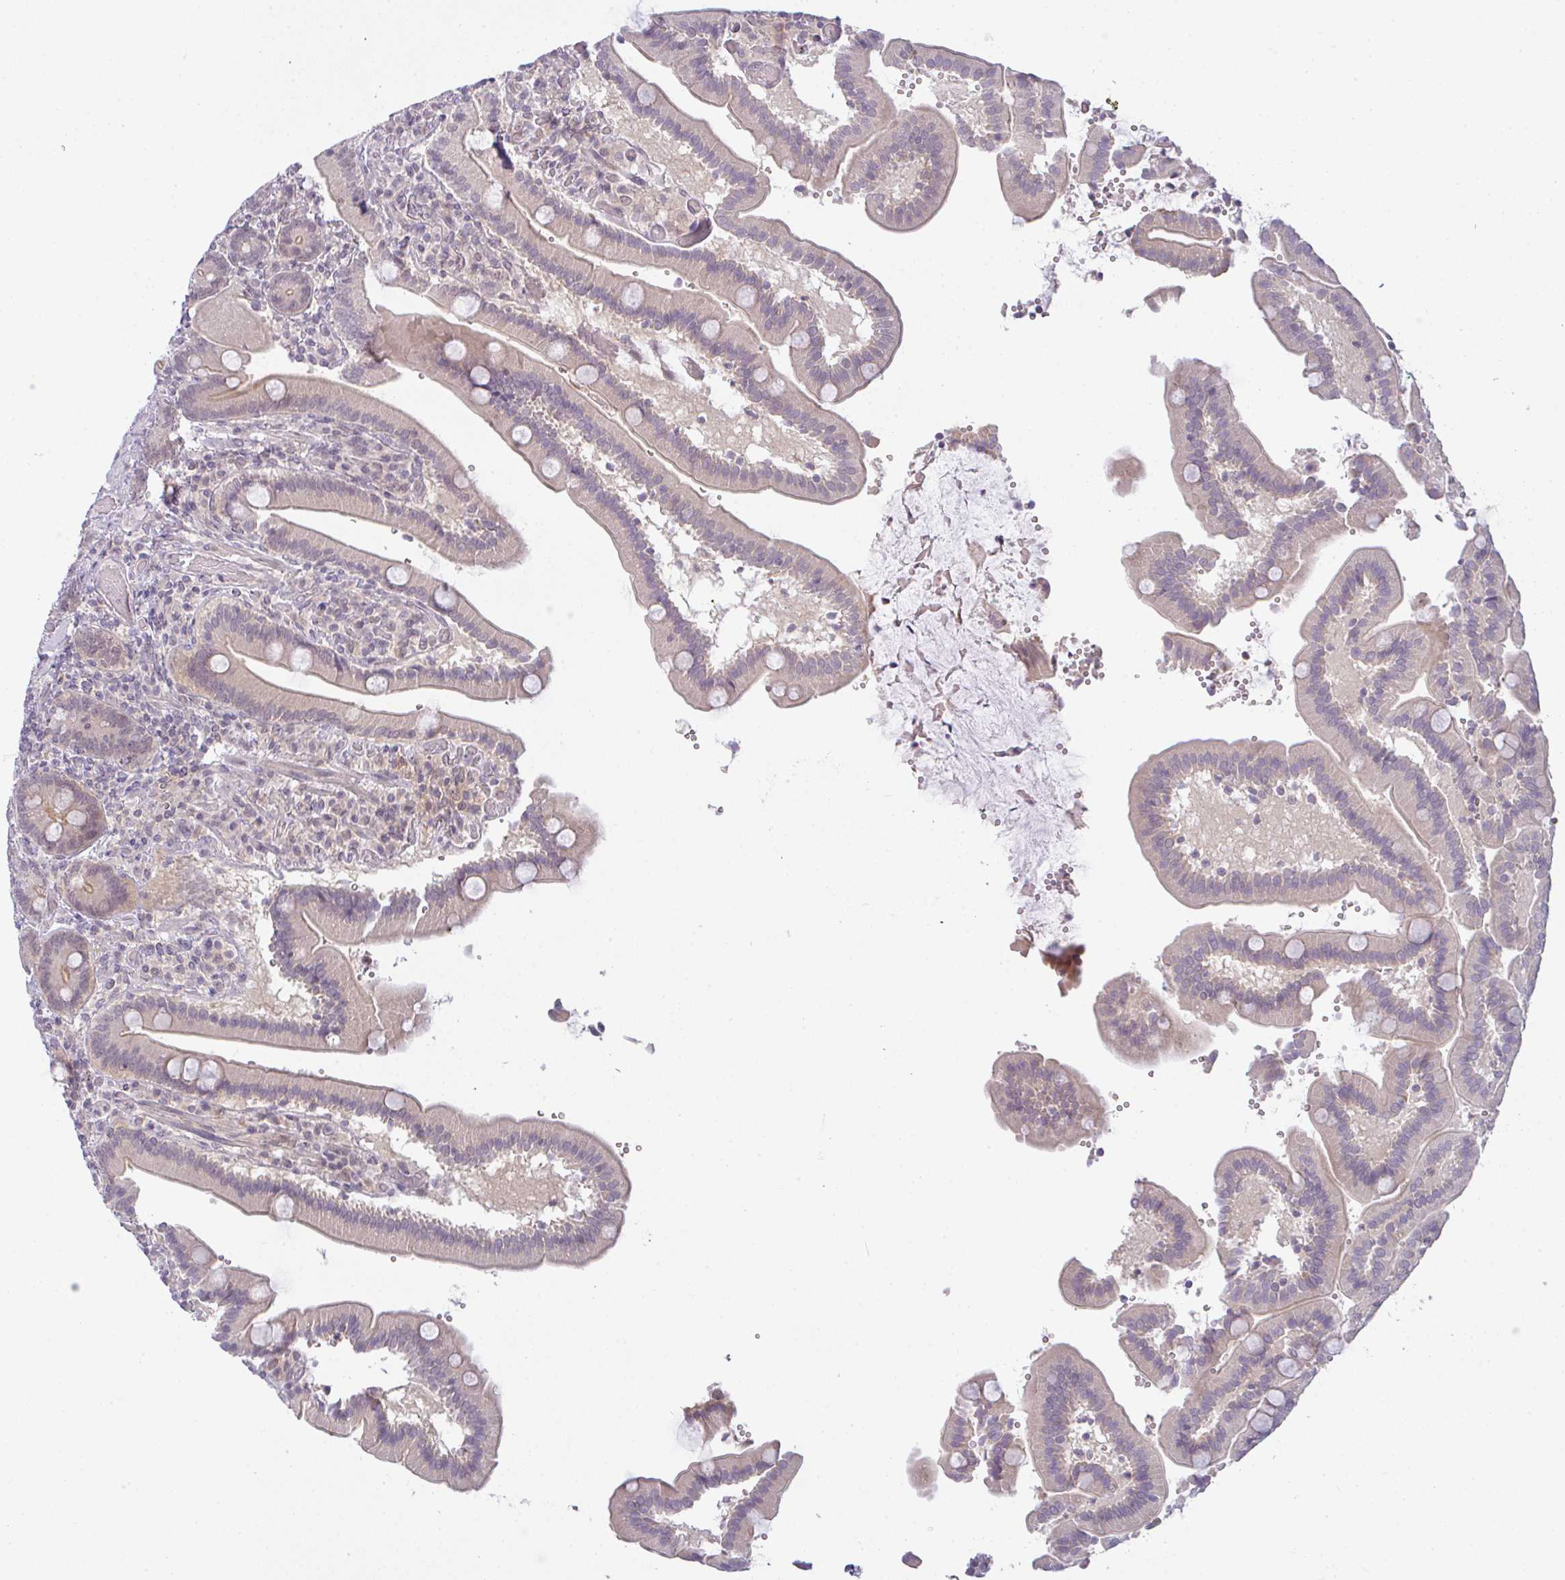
{"staining": {"intensity": "weak", "quantity": "<25%", "location": "cytoplasmic/membranous,nuclear"}, "tissue": "duodenum", "cell_type": "Glandular cells", "image_type": "normal", "snomed": [{"axis": "morphology", "description": "Normal tissue, NOS"}, {"axis": "topography", "description": "Duodenum"}], "caption": "This is an IHC photomicrograph of benign duodenum. There is no positivity in glandular cells.", "gene": "CSE1L", "patient": {"sex": "female", "age": 62}}